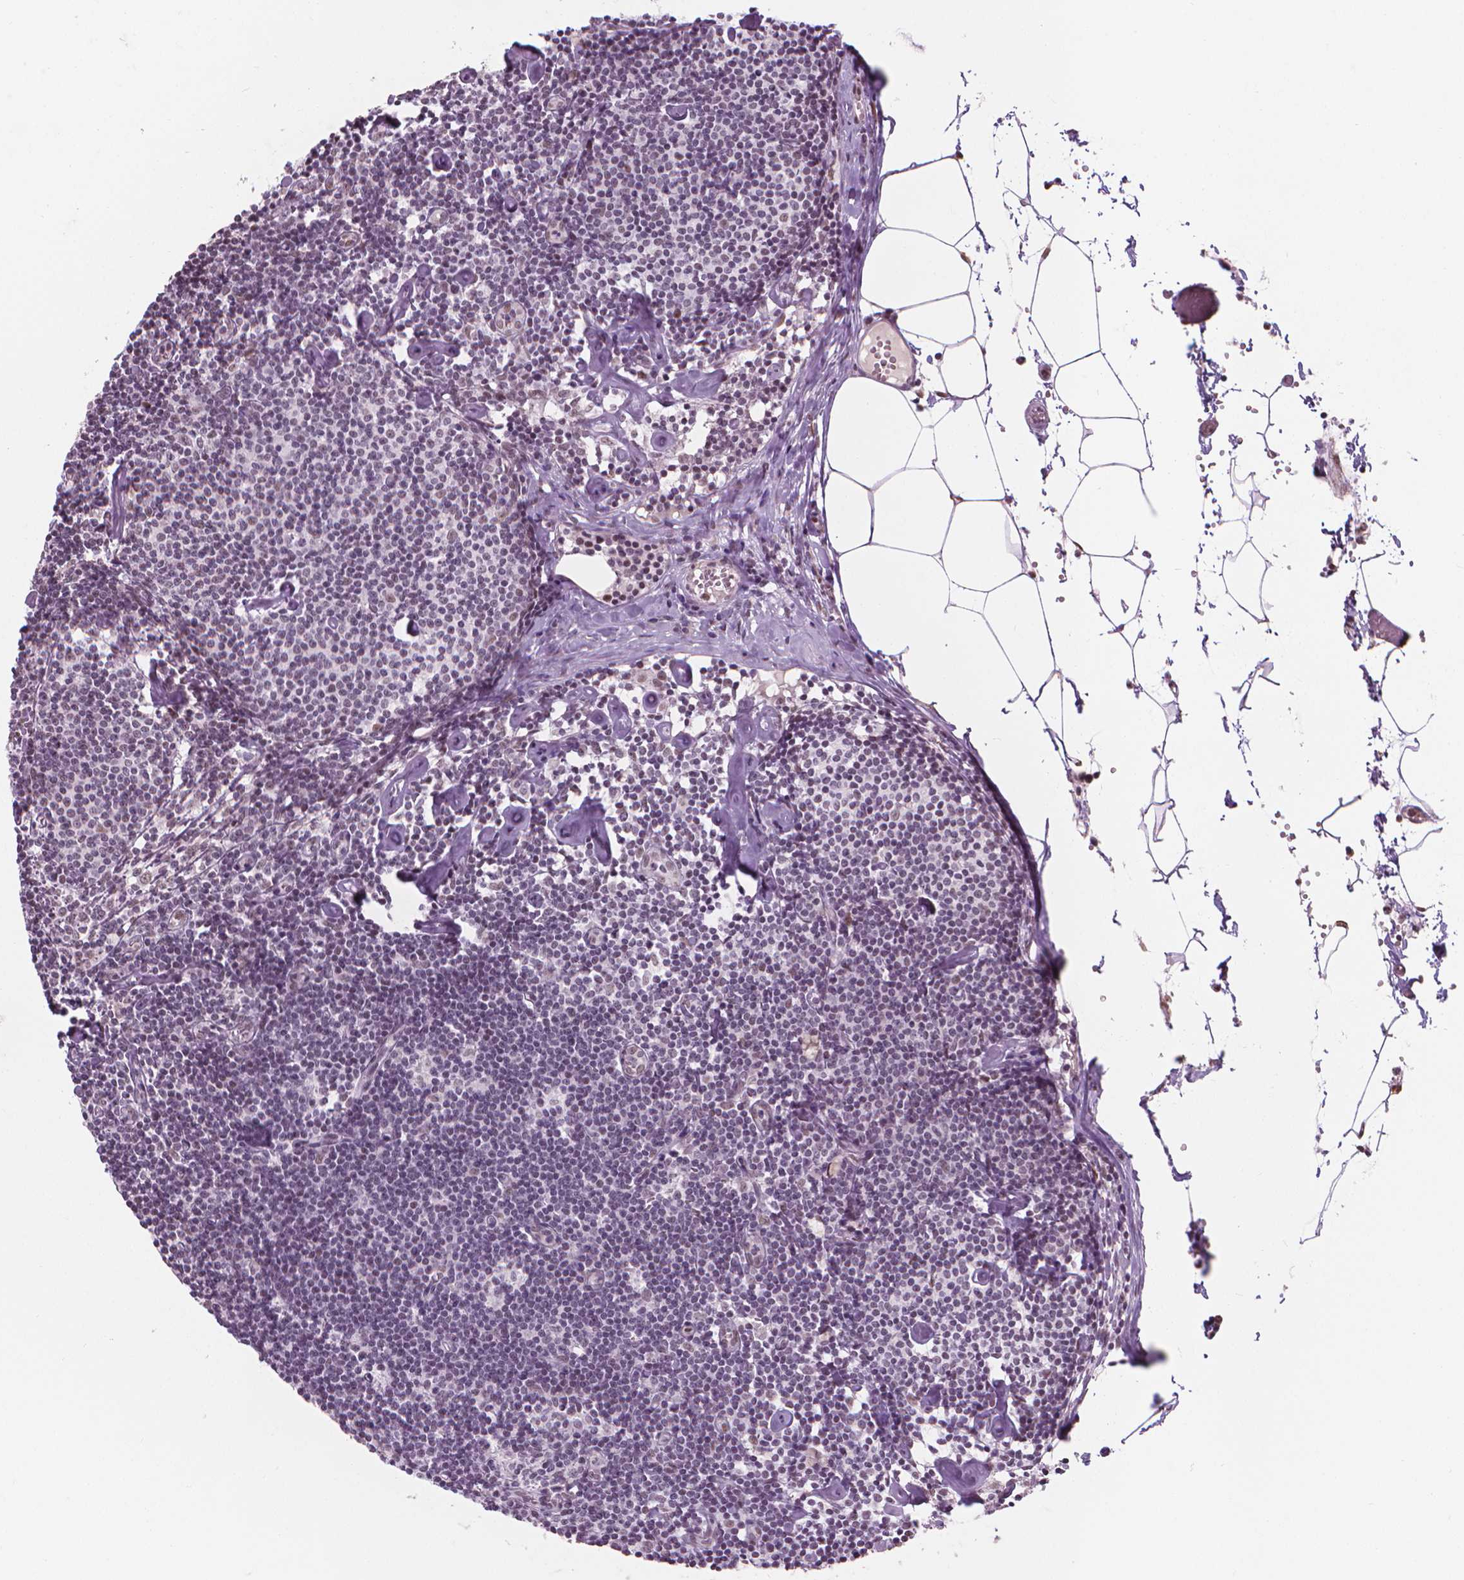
{"staining": {"intensity": "weak", "quantity": "<25%", "location": "nuclear"}, "tissue": "lymph node", "cell_type": "Germinal center cells", "image_type": "normal", "snomed": [{"axis": "morphology", "description": "Normal tissue, NOS"}, {"axis": "topography", "description": "Lymph node"}], "caption": "This is a image of immunohistochemistry (IHC) staining of normal lymph node, which shows no positivity in germinal center cells.", "gene": "CDKN1C", "patient": {"sex": "female", "age": 42}}